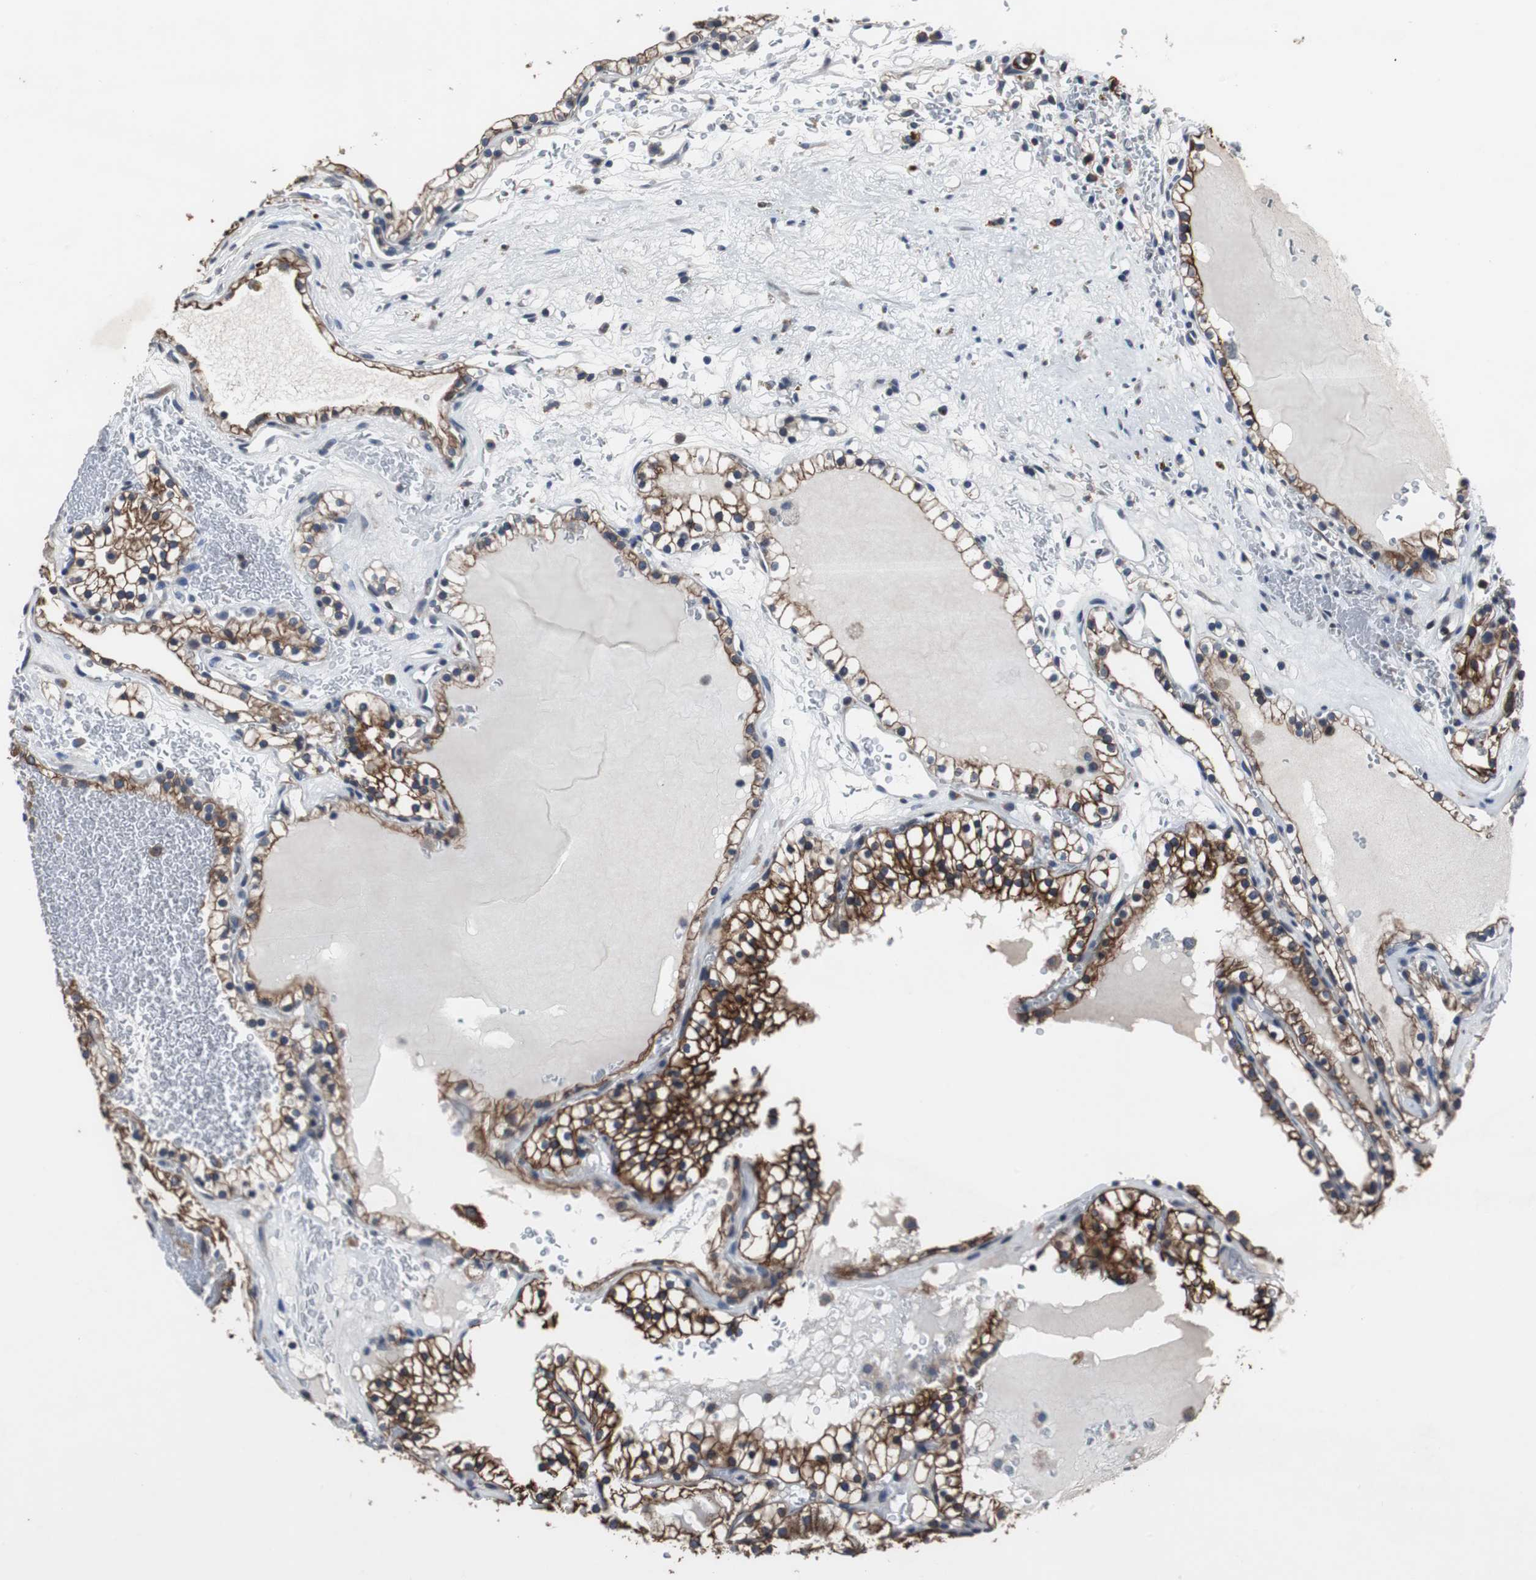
{"staining": {"intensity": "strong", "quantity": ">75%", "location": "cytoplasmic/membranous"}, "tissue": "renal cancer", "cell_type": "Tumor cells", "image_type": "cancer", "snomed": [{"axis": "morphology", "description": "Adenocarcinoma, NOS"}, {"axis": "topography", "description": "Kidney"}], "caption": "The immunohistochemical stain labels strong cytoplasmic/membranous staining in tumor cells of adenocarcinoma (renal) tissue.", "gene": "USP10", "patient": {"sex": "female", "age": 41}}